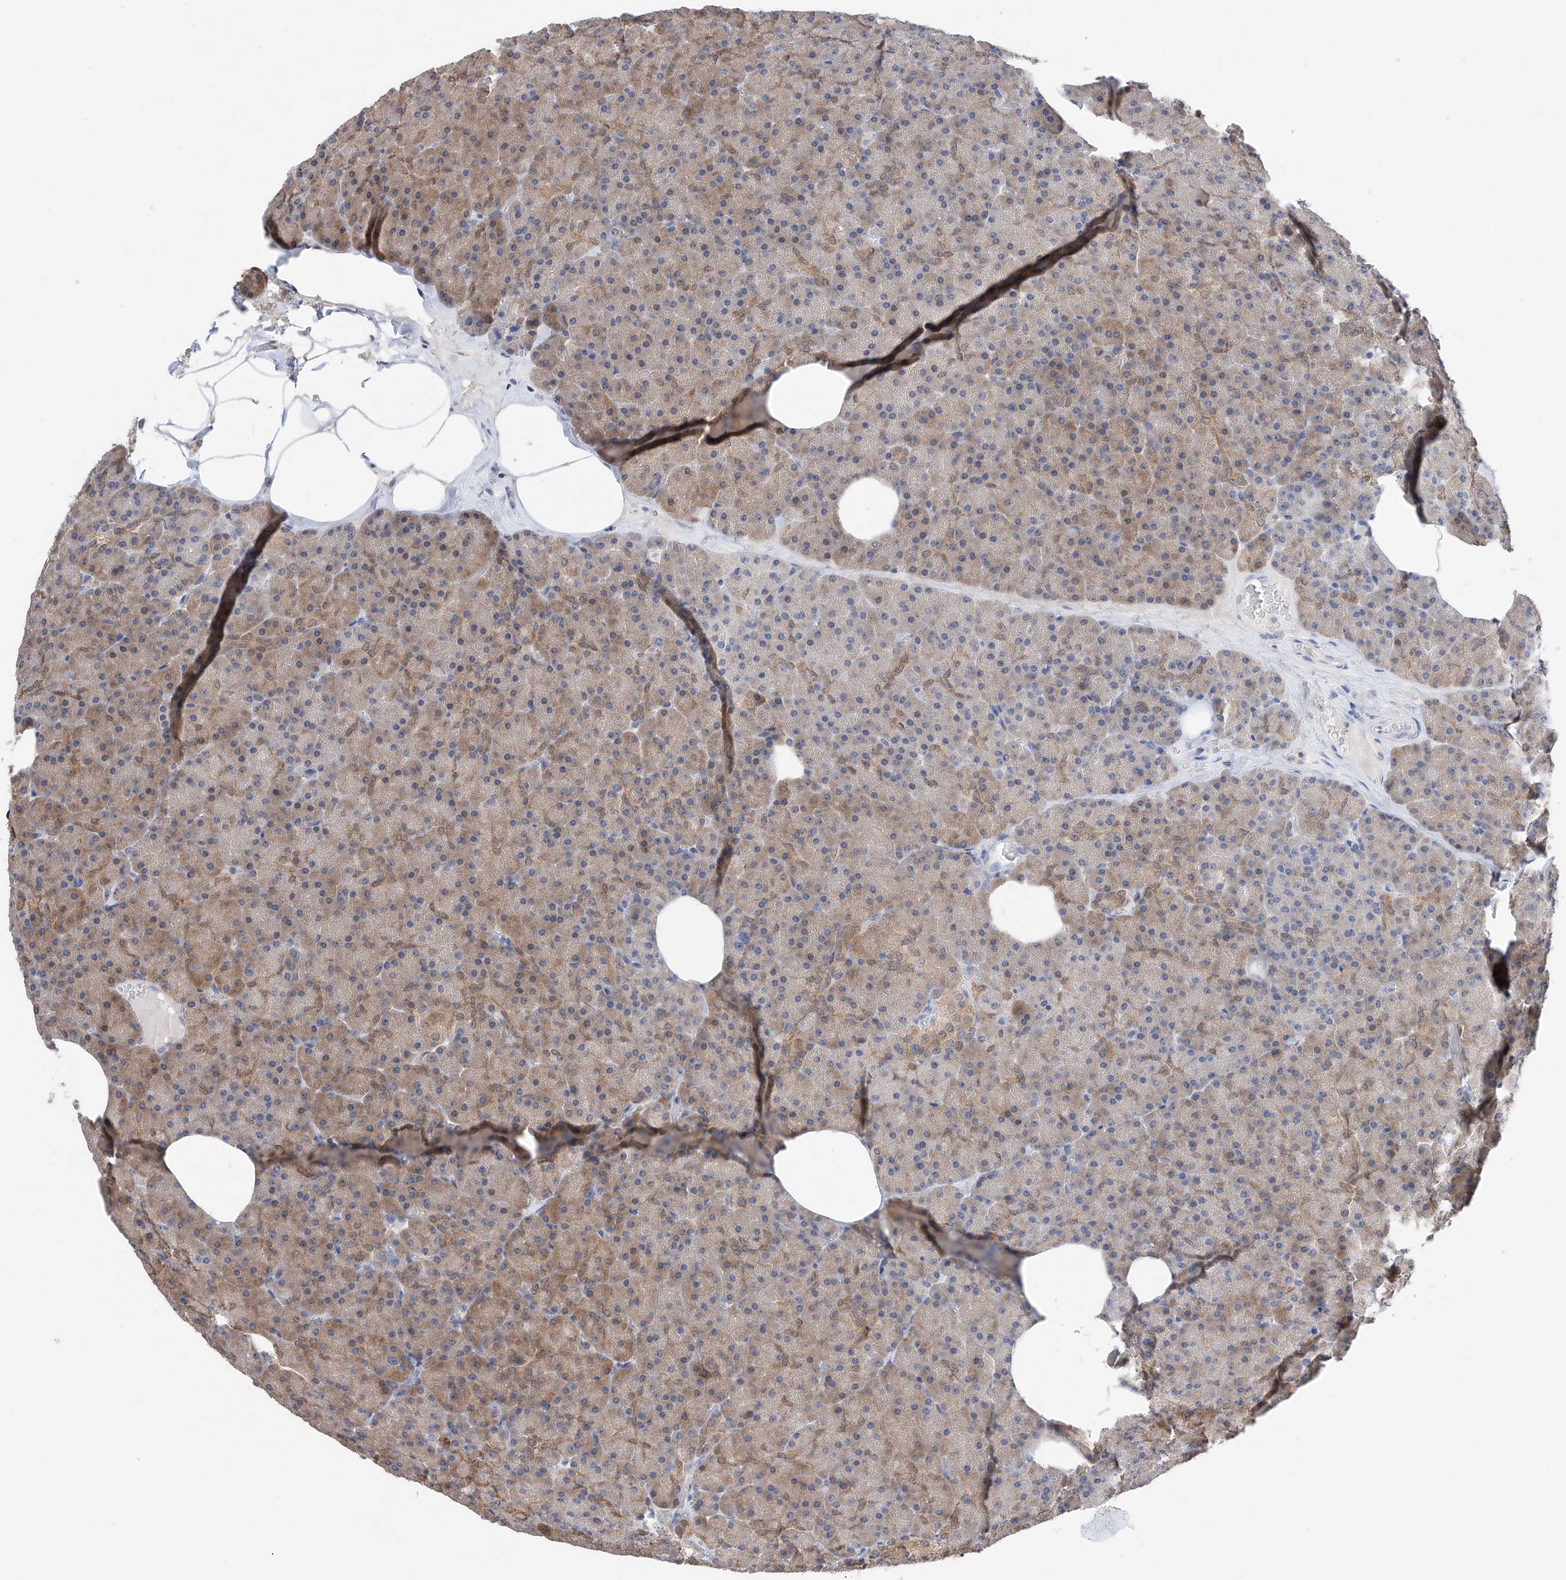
{"staining": {"intensity": "moderate", "quantity": "<25%", "location": "cytoplasmic/membranous"}, "tissue": "pancreas", "cell_type": "Exocrine glandular cells", "image_type": "normal", "snomed": [{"axis": "morphology", "description": "Normal tissue, NOS"}, {"axis": "morphology", "description": "Carcinoid, malignant, NOS"}, {"axis": "topography", "description": "Pancreas"}], "caption": "The photomicrograph shows immunohistochemical staining of unremarkable pancreas. There is moderate cytoplasmic/membranous positivity is present in approximately <25% of exocrine glandular cells.", "gene": "FUCA2", "patient": {"sex": "female", "age": 35}}